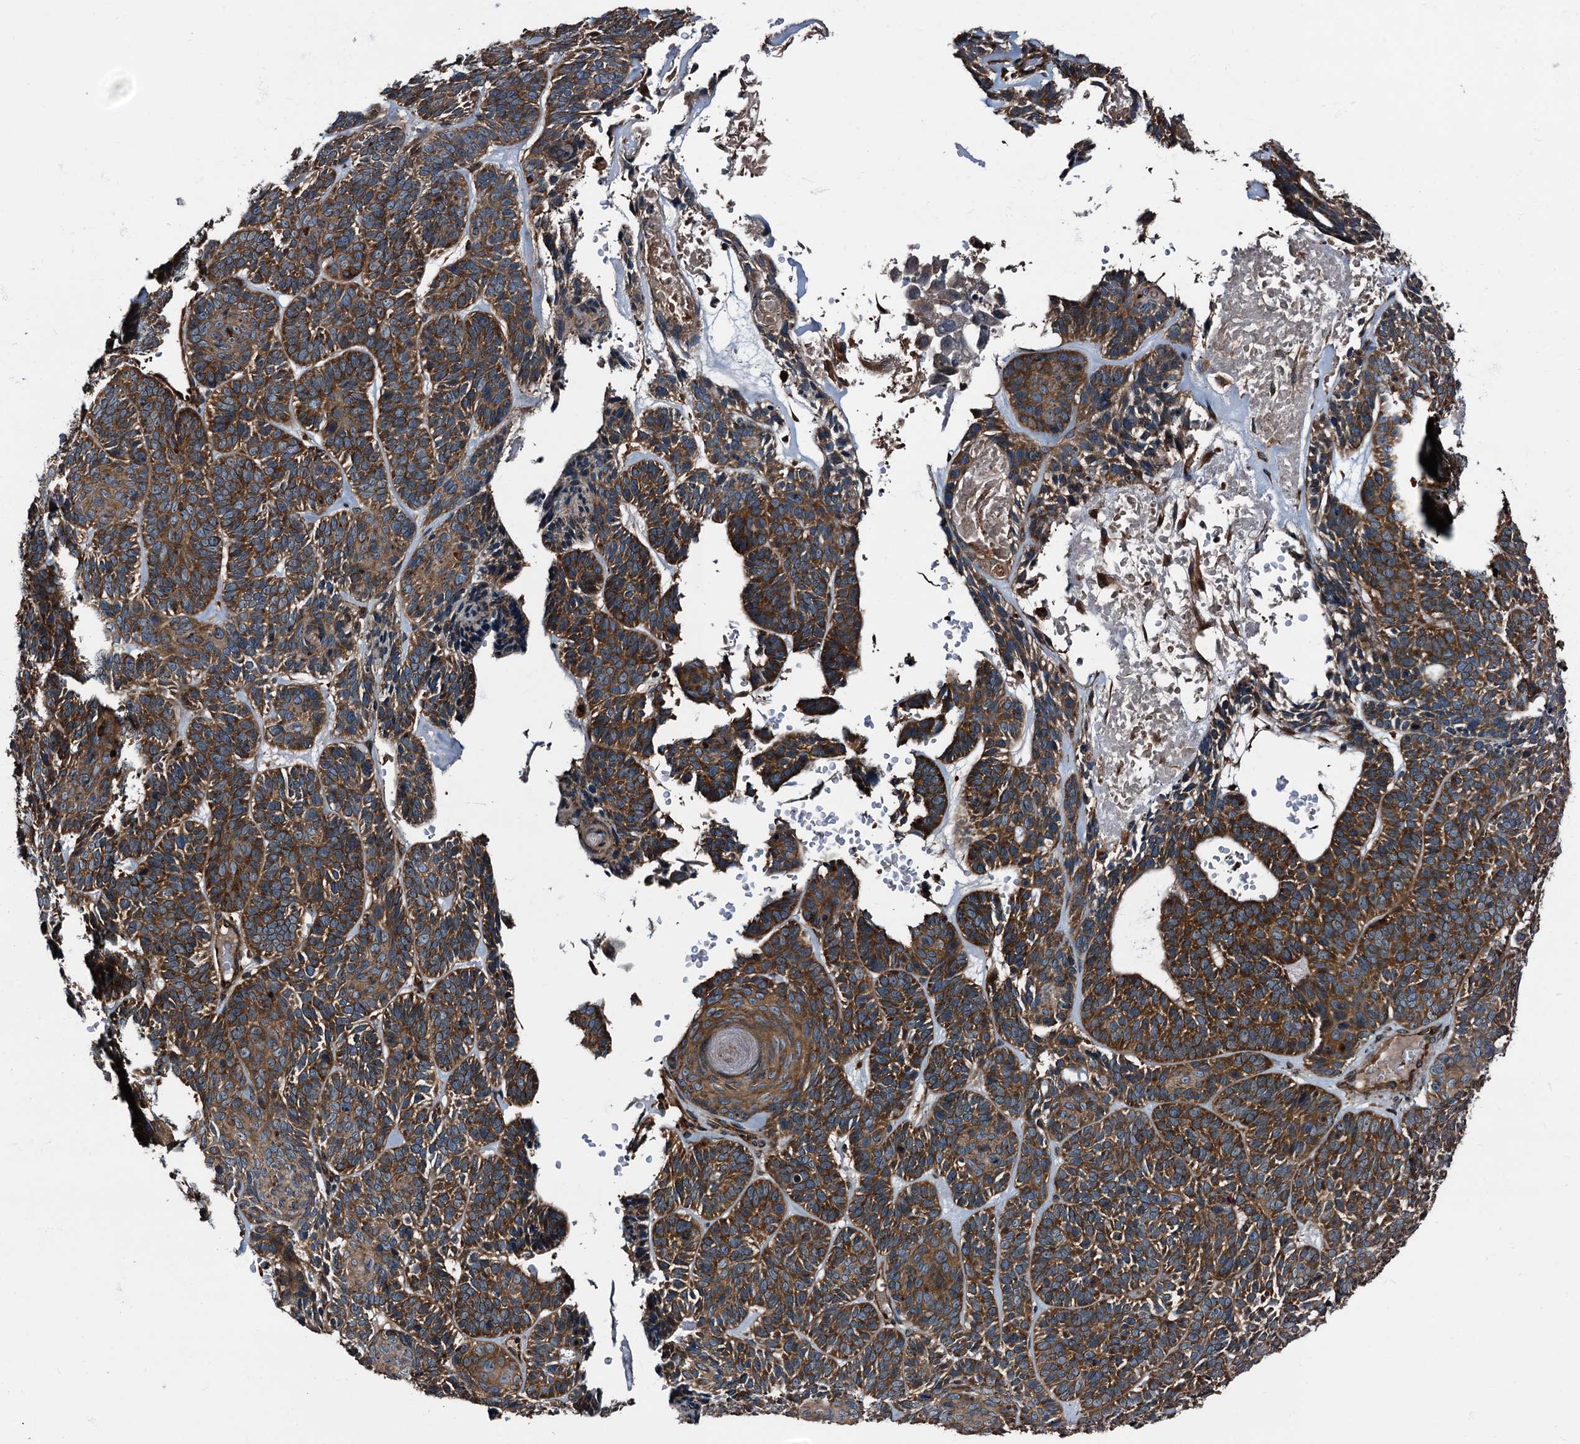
{"staining": {"intensity": "strong", "quantity": ">75%", "location": "cytoplasmic/membranous"}, "tissue": "skin cancer", "cell_type": "Tumor cells", "image_type": "cancer", "snomed": [{"axis": "morphology", "description": "Basal cell carcinoma"}, {"axis": "topography", "description": "Skin"}], "caption": "Protein analysis of skin basal cell carcinoma tissue exhibits strong cytoplasmic/membranous staining in about >75% of tumor cells.", "gene": "PEX5", "patient": {"sex": "male", "age": 85}}